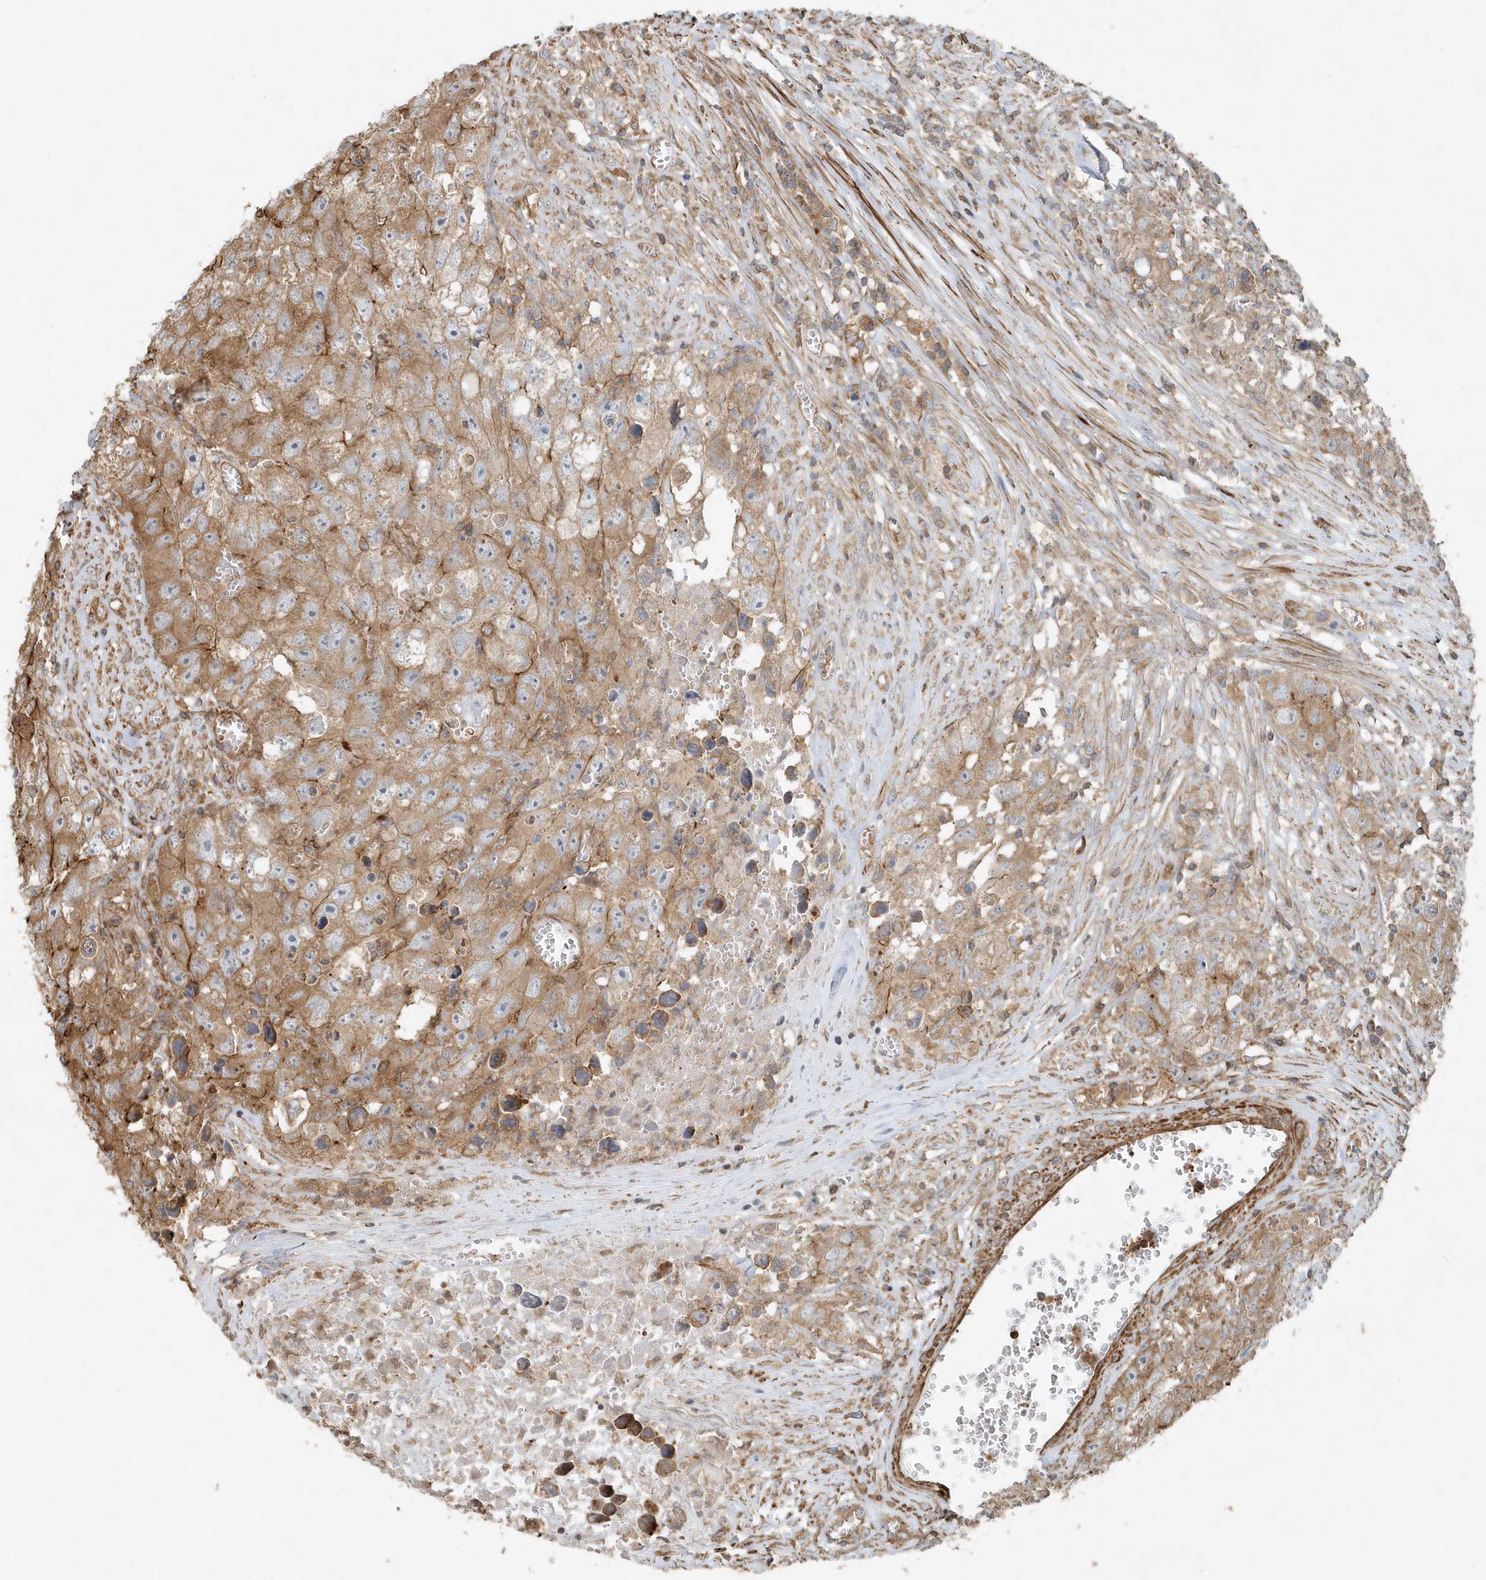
{"staining": {"intensity": "moderate", "quantity": "<25%", "location": "cytoplasmic/membranous"}, "tissue": "testis cancer", "cell_type": "Tumor cells", "image_type": "cancer", "snomed": [{"axis": "morphology", "description": "Seminoma, NOS"}, {"axis": "morphology", "description": "Carcinoma, Embryonal, NOS"}, {"axis": "topography", "description": "Testis"}], "caption": "High-power microscopy captured an IHC photomicrograph of embryonal carcinoma (testis), revealing moderate cytoplasmic/membranous staining in approximately <25% of tumor cells. (DAB IHC with brightfield microscopy, high magnification).", "gene": "MMUT", "patient": {"sex": "male", "age": 43}}